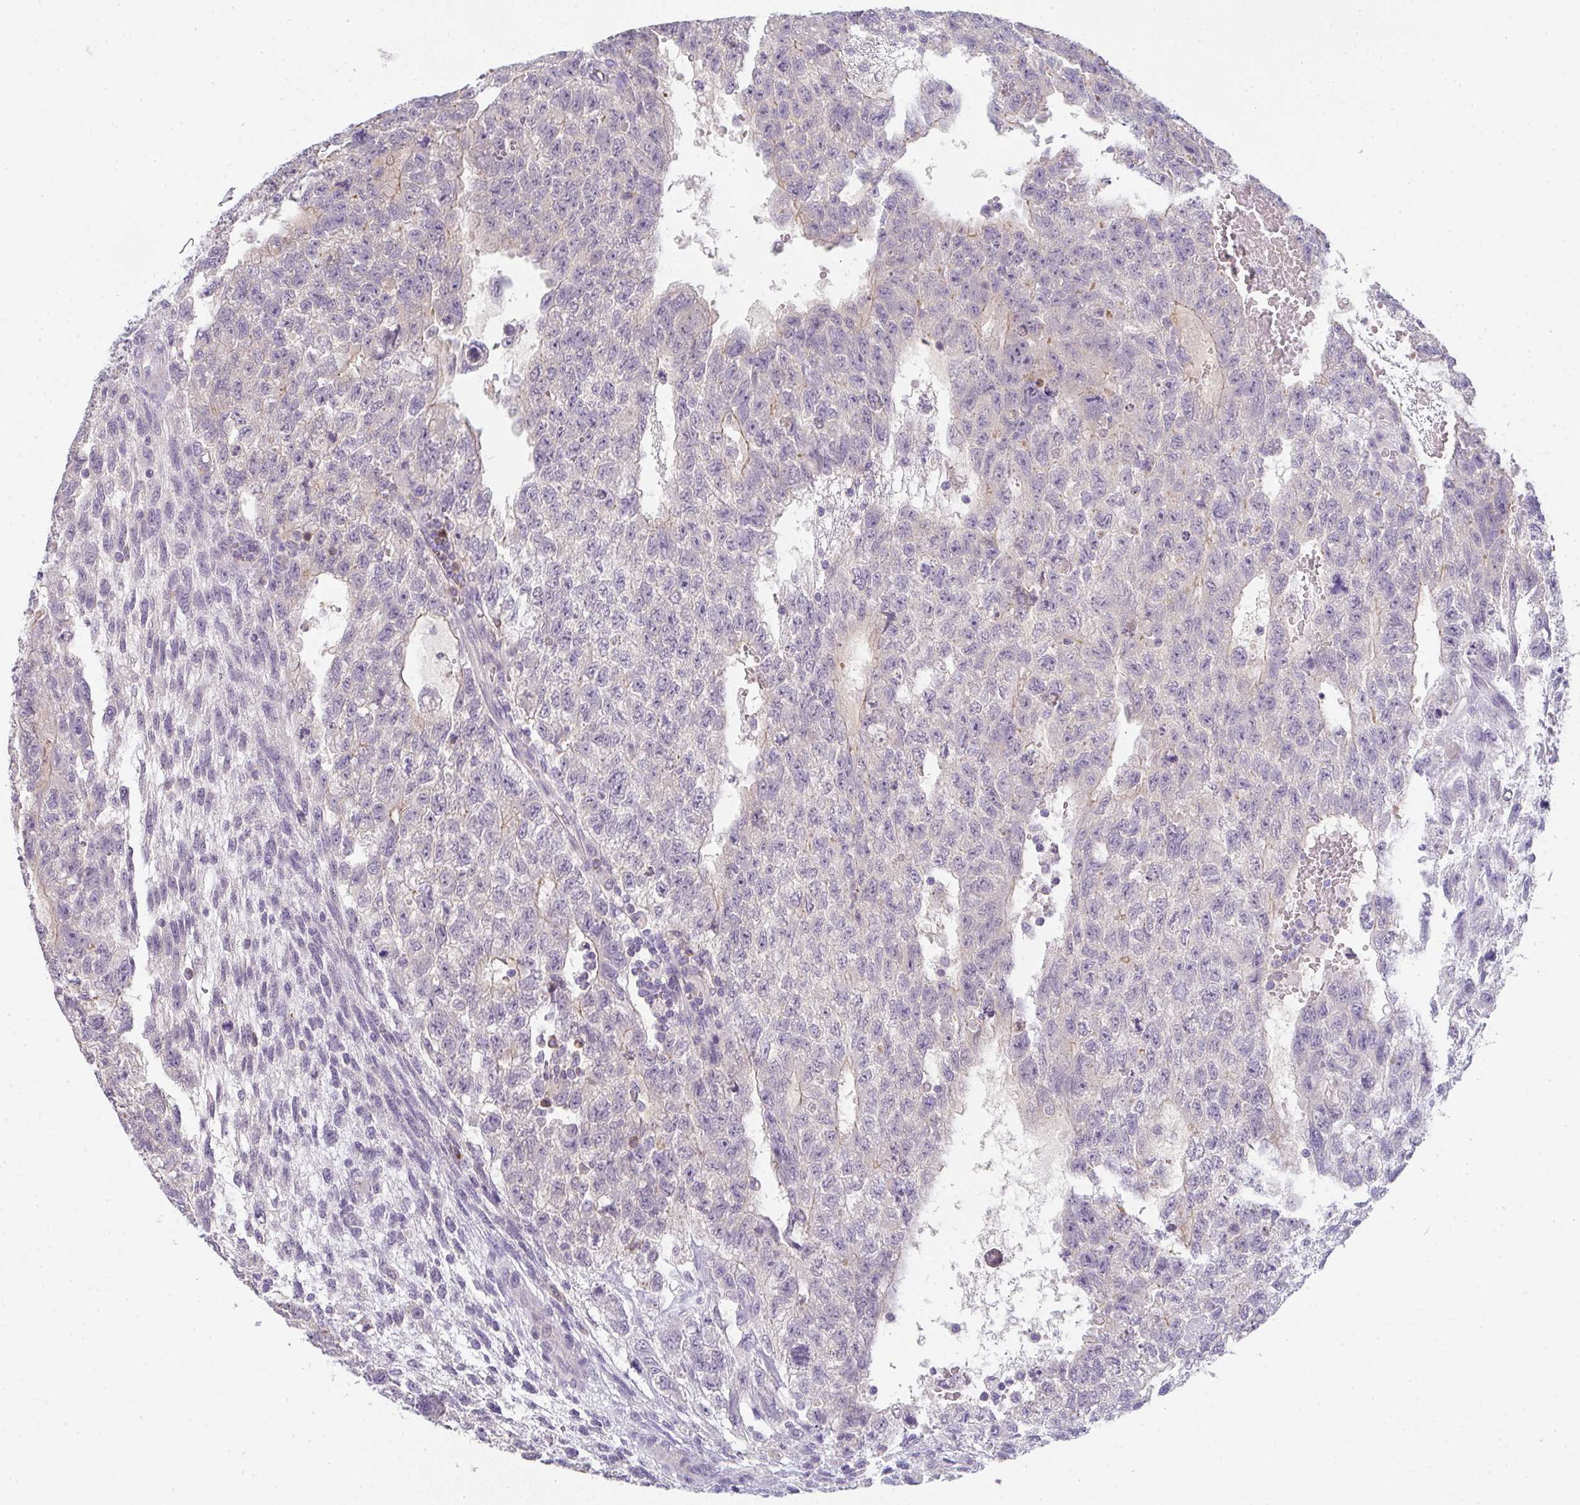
{"staining": {"intensity": "negative", "quantity": "none", "location": "none"}, "tissue": "testis cancer", "cell_type": "Tumor cells", "image_type": "cancer", "snomed": [{"axis": "morphology", "description": "Carcinoma, Embryonal, NOS"}, {"axis": "topography", "description": "Testis"}], "caption": "Immunohistochemistry image of neoplastic tissue: human testis cancer (embryonal carcinoma) stained with DAB exhibits no significant protein expression in tumor cells.", "gene": "CACNA1S", "patient": {"sex": "male", "age": 26}}